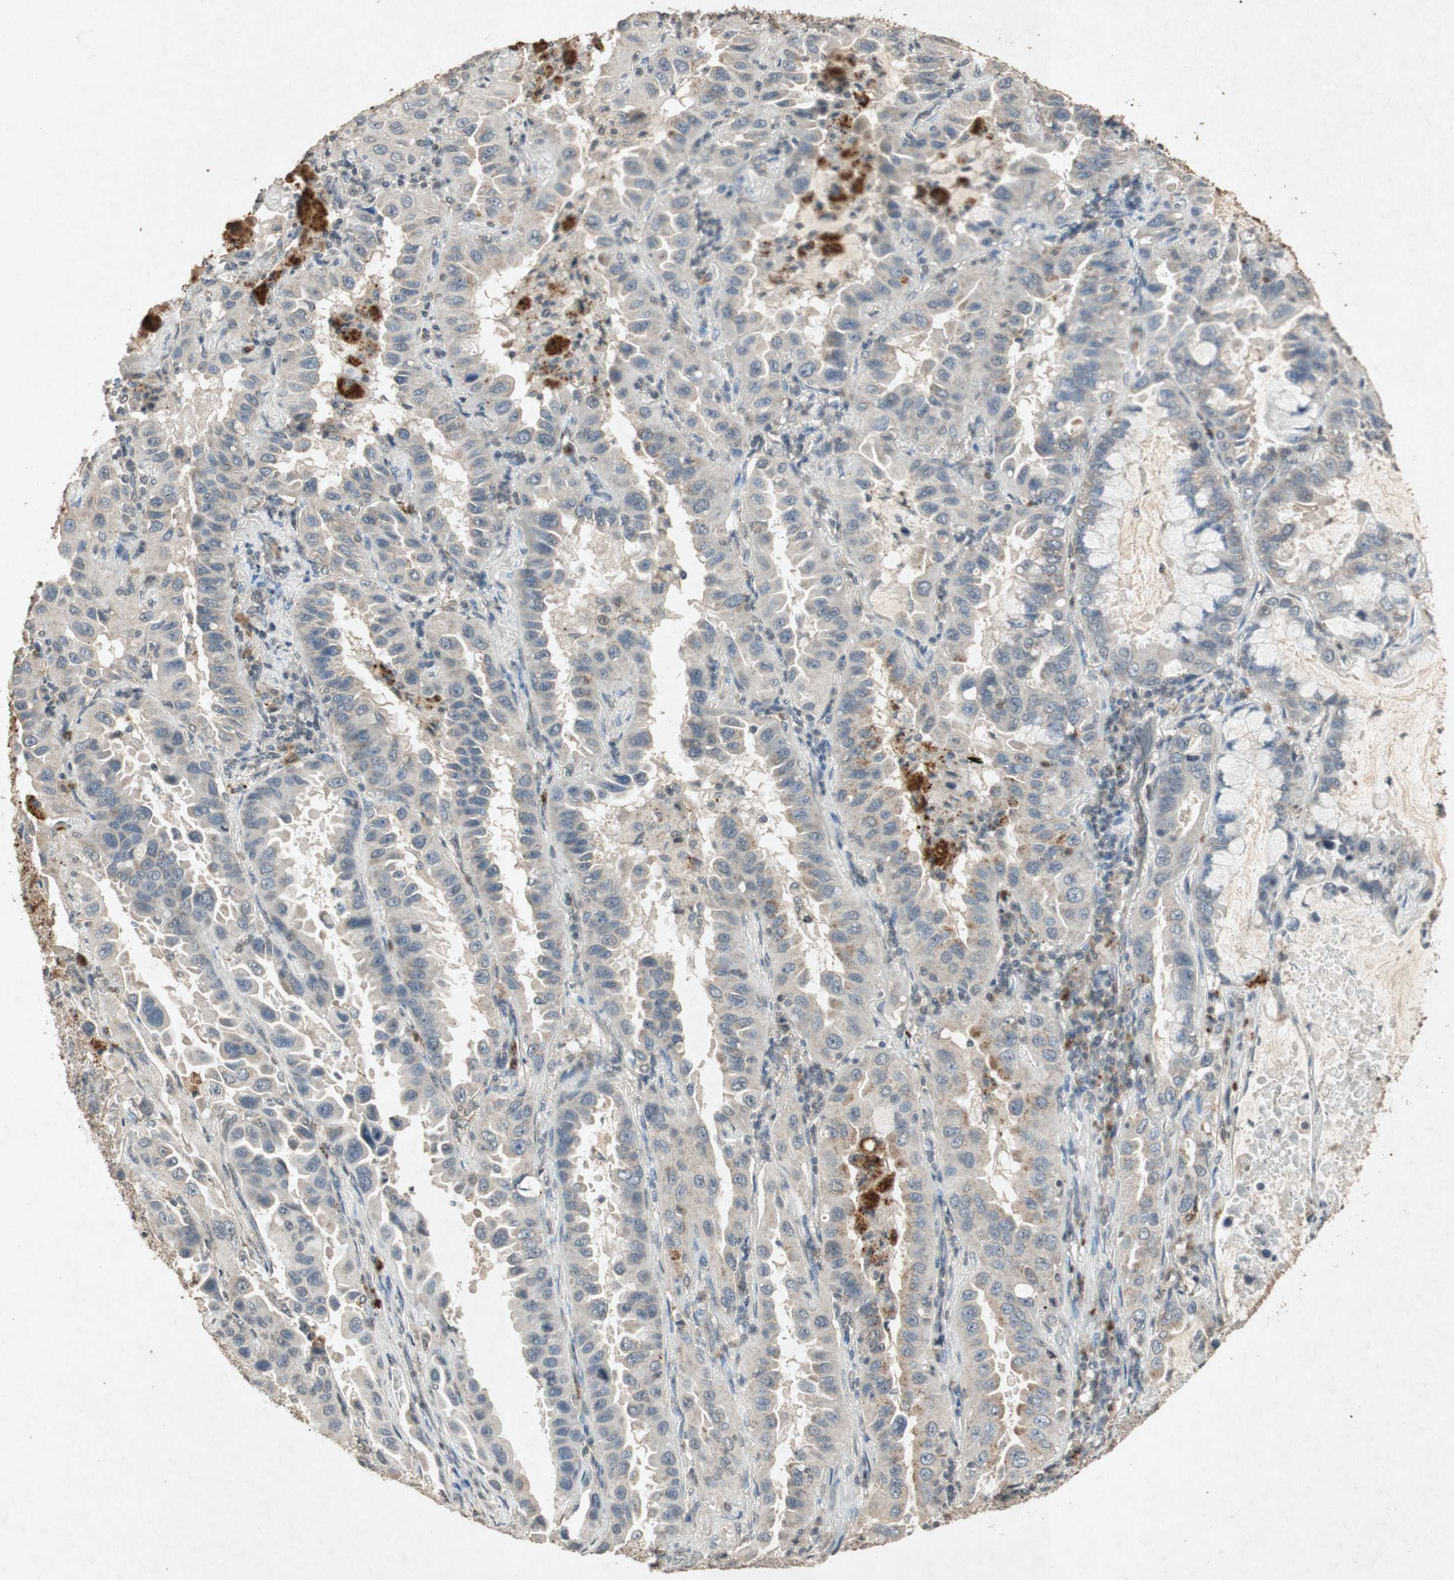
{"staining": {"intensity": "weak", "quantity": ">75%", "location": "cytoplasmic/membranous"}, "tissue": "lung cancer", "cell_type": "Tumor cells", "image_type": "cancer", "snomed": [{"axis": "morphology", "description": "Adenocarcinoma, NOS"}, {"axis": "topography", "description": "Lung"}], "caption": "Lung cancer stained with a protein marker demonstrates weak staining in tumor cells.", "gene": "MSRB1", "patient": {"sex": "male", "age": 64}}